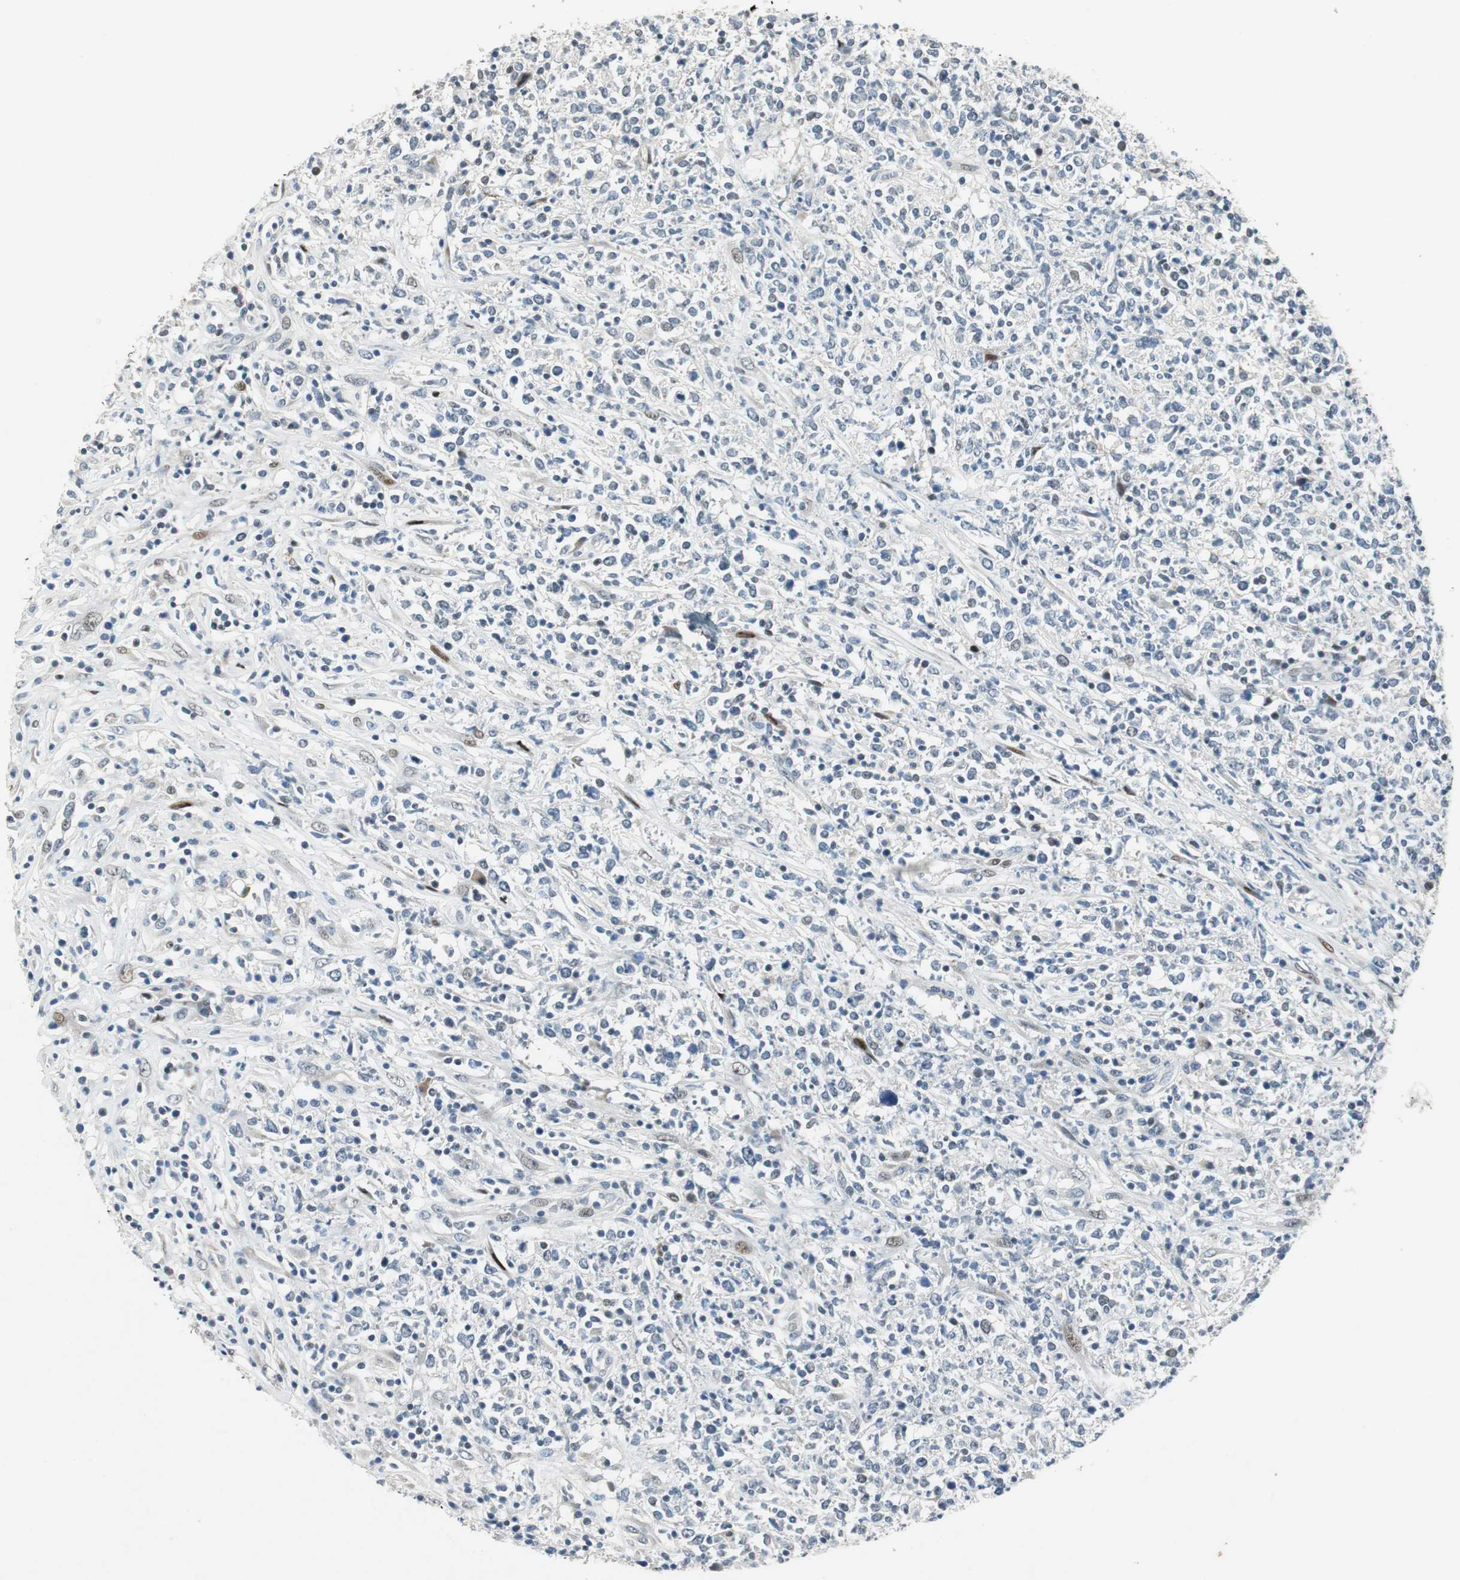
{"staining": {"intensity": "negative", "quantity": "none", "location": "none"}, "tissue": "lymphoma", "cell_type": "Tumor cells", "image_type": "cancer", "snomed": [{"axis": "morphology", "description": "Malignant lymphoma, non-Hodgkin's type, High grade"}, {"axis": "topography", "description": "Lymph node"}], "caption": "A micrograph of high-grade malignant lymphoma, non-Hodgkin's type stained for a protein reveals no brown staining in tumor cells.", "gene": "AJUBA", "patient": {"sex": "female", "age": 84}}